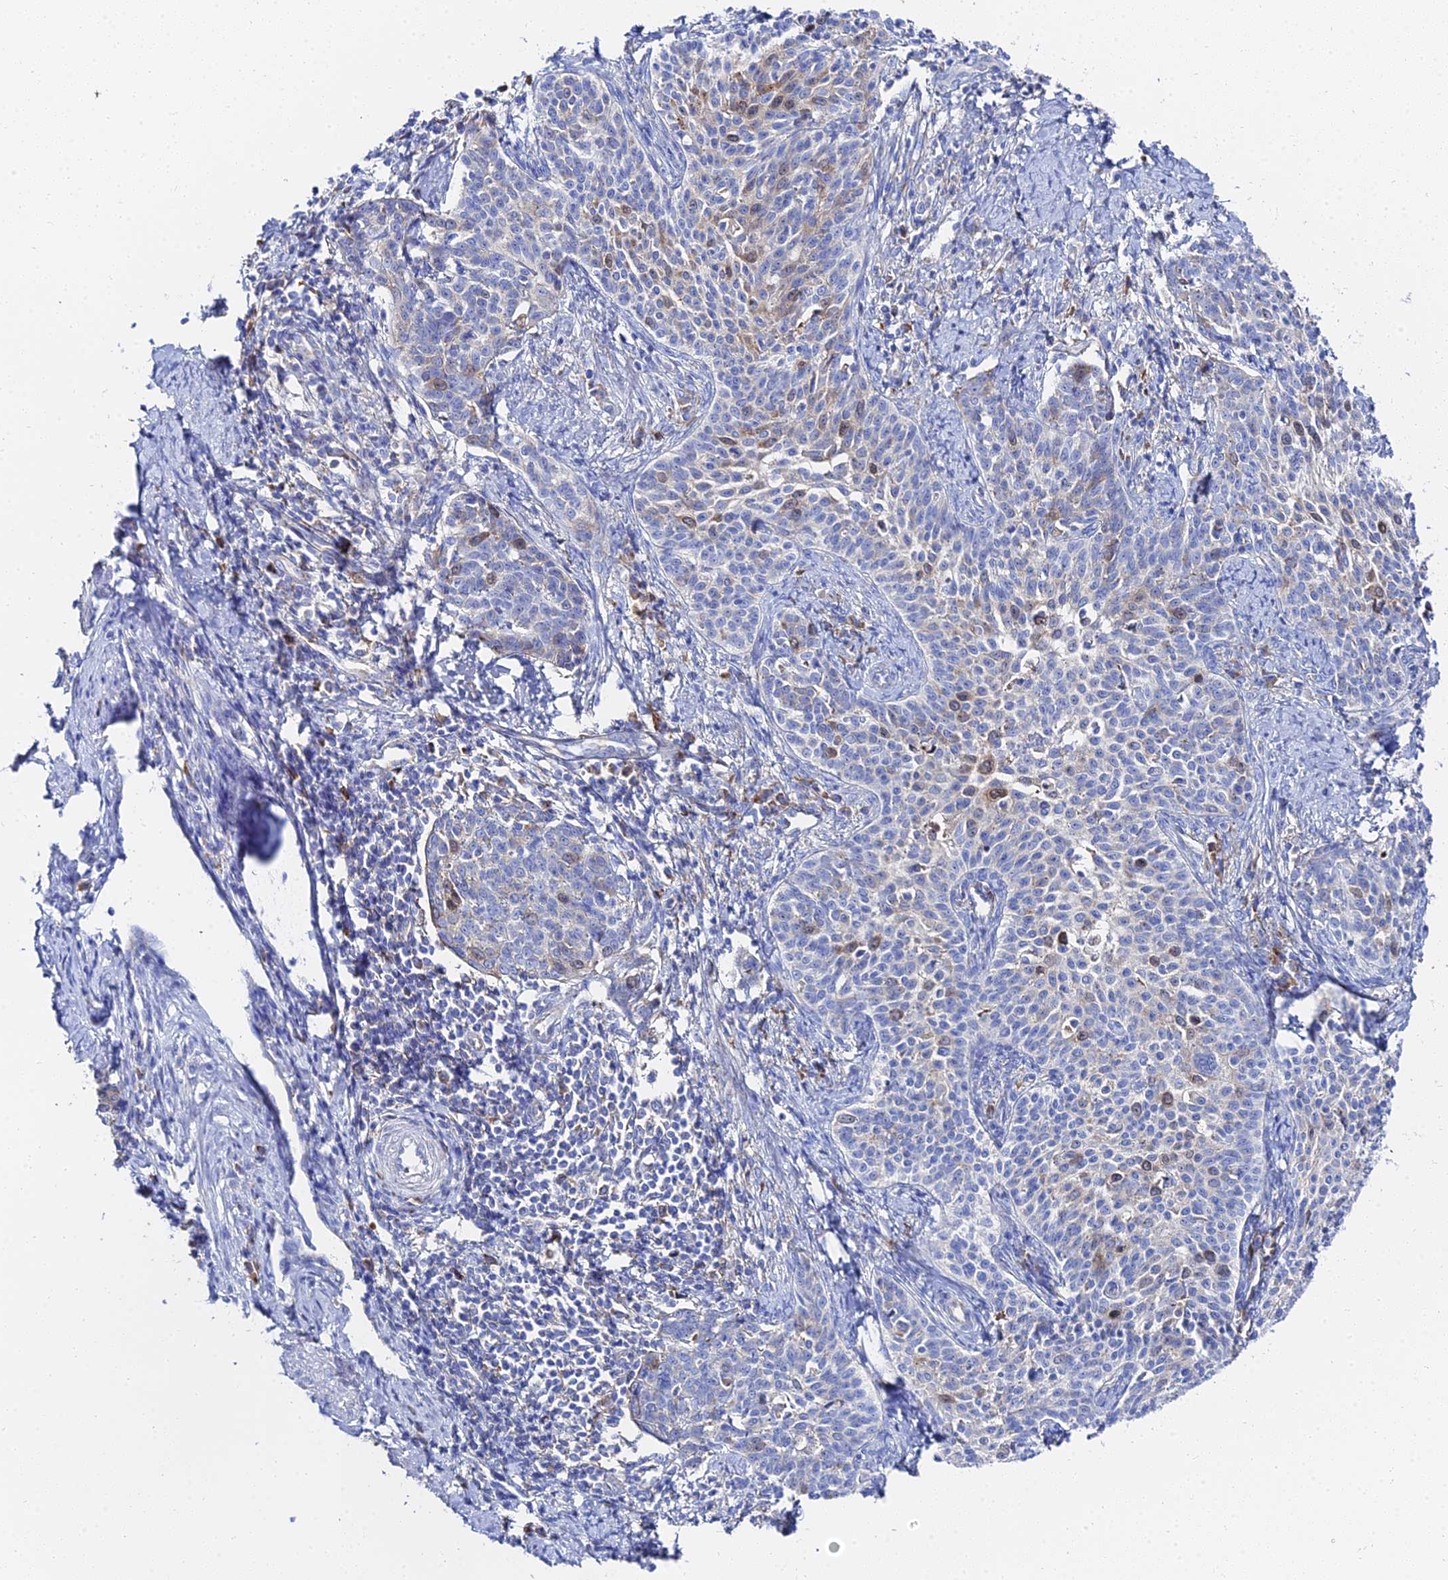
{"staining": {"intensity": "moderate", "quantity": "<25%", "location": "cytoplasmic/membranous"}, "tissue": "cervical cancer", "cell_type": "Tumor cells", "image_type": "cancer", "snomed": [{"axis": "morphology", "description": "Squamous cell carcinoma, NOS"}, {"axis": "topography", "description": "Cervix"}], "caption": "Brown immunohistochemical staining in human cervical squamous cell carcinoma demonstrates moderate cytoplasmic/membranous positivity in about <25% of tumor cells.", "gene": "PTTG1", "patient": {"sex": "female", "age": 39}}